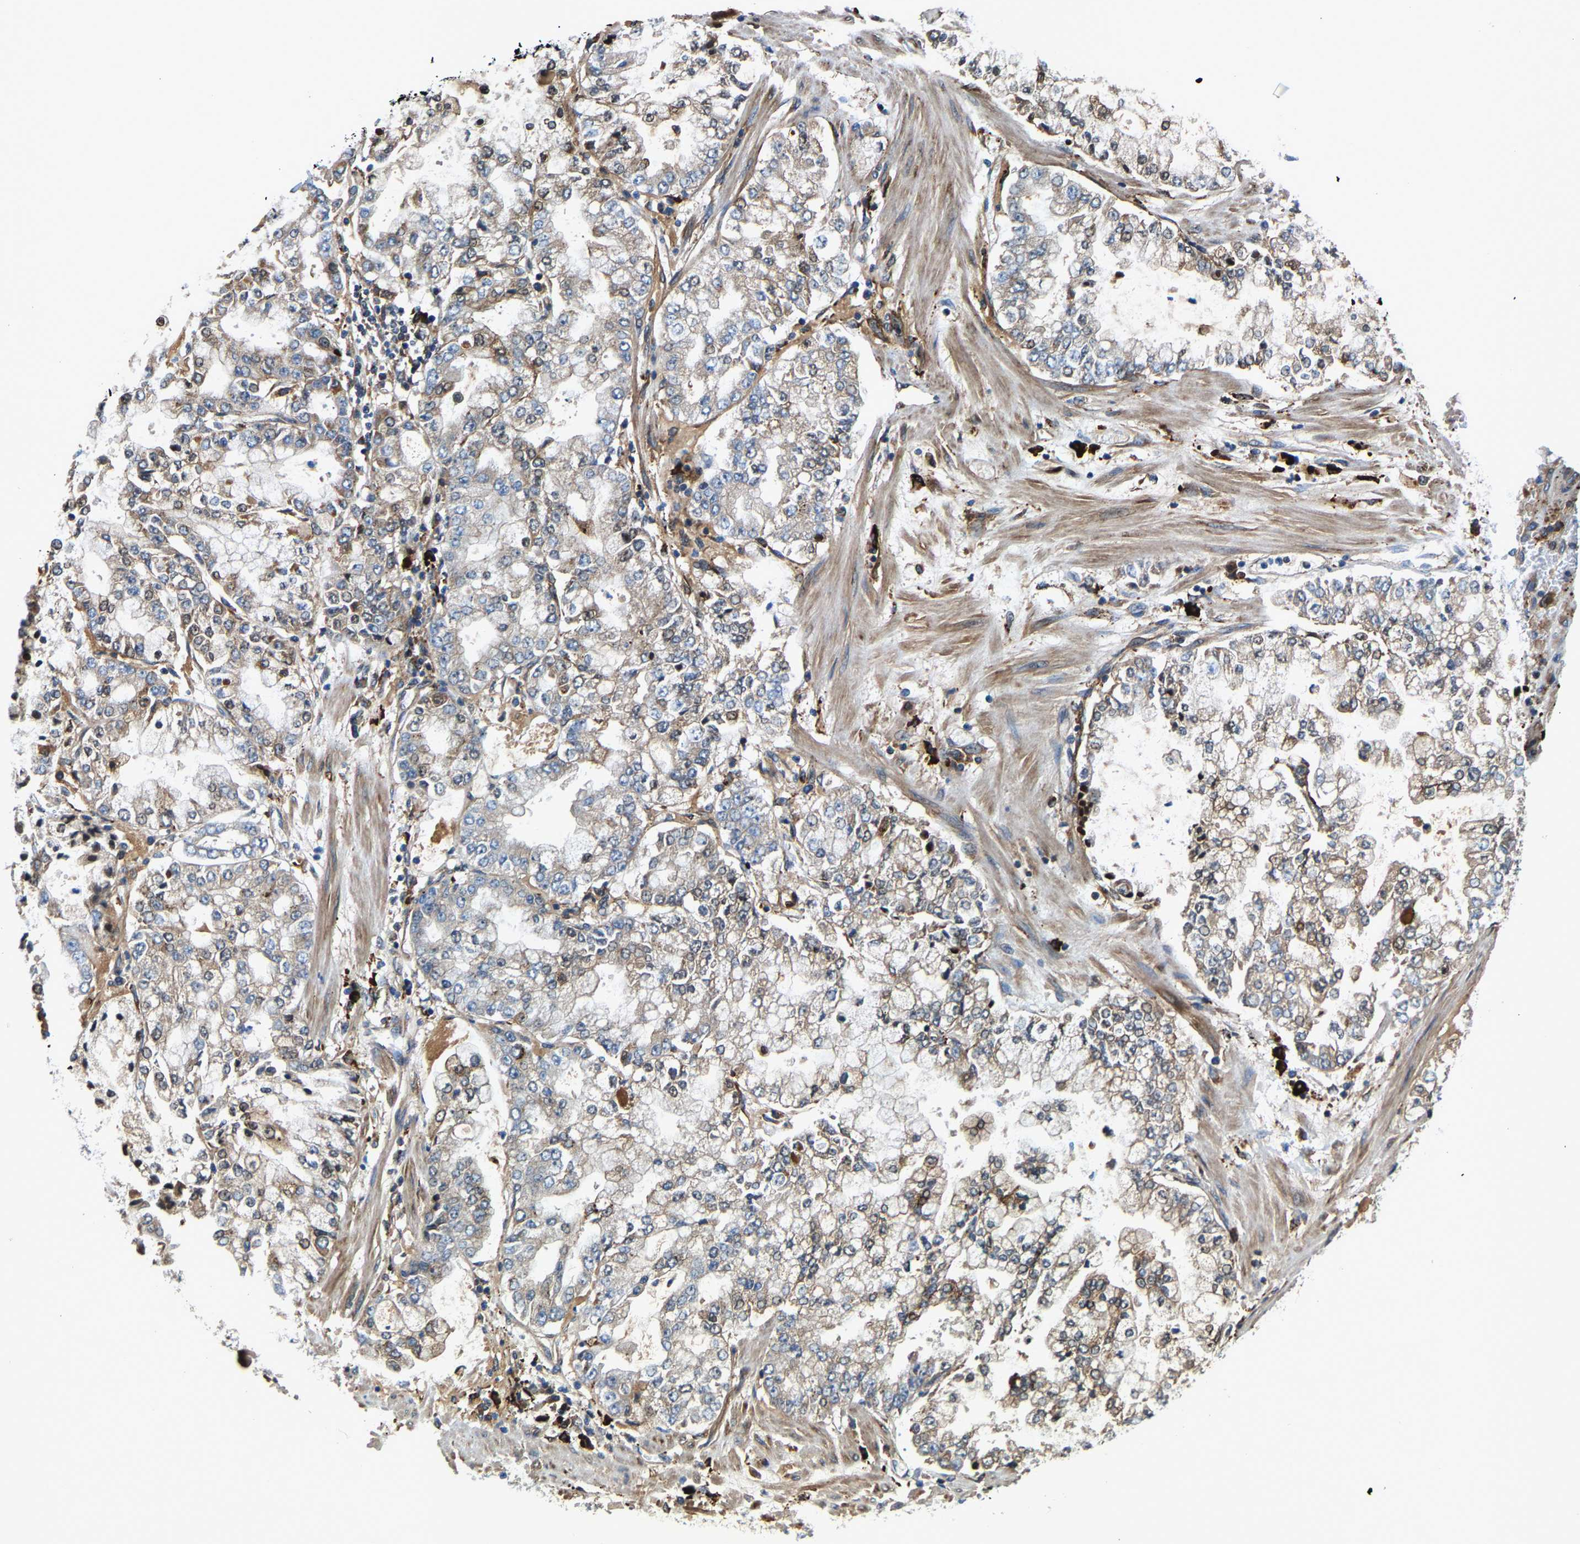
{"staining": {"intensity": "moderate", "quantity": "25%-75%", "location": "cytoplasmic/membranous"}, "tissue": "stomach cancer", "cell_type": "Tumor cells", "image_type": "cancer", "snomed": [{"axis": "morphology", "description": "Adenocarcinoma, NOS"}, {"axis": "topography", "description": "Stomach"}], "caption": "Immunohistochemistry of stomach cancer shows medium levels of moderate cytoplasmic/membranous positivity in about 25%-75% of tumor cells.", "gene": "DPP7", "patient": {"sex": "male", "age": 76}}